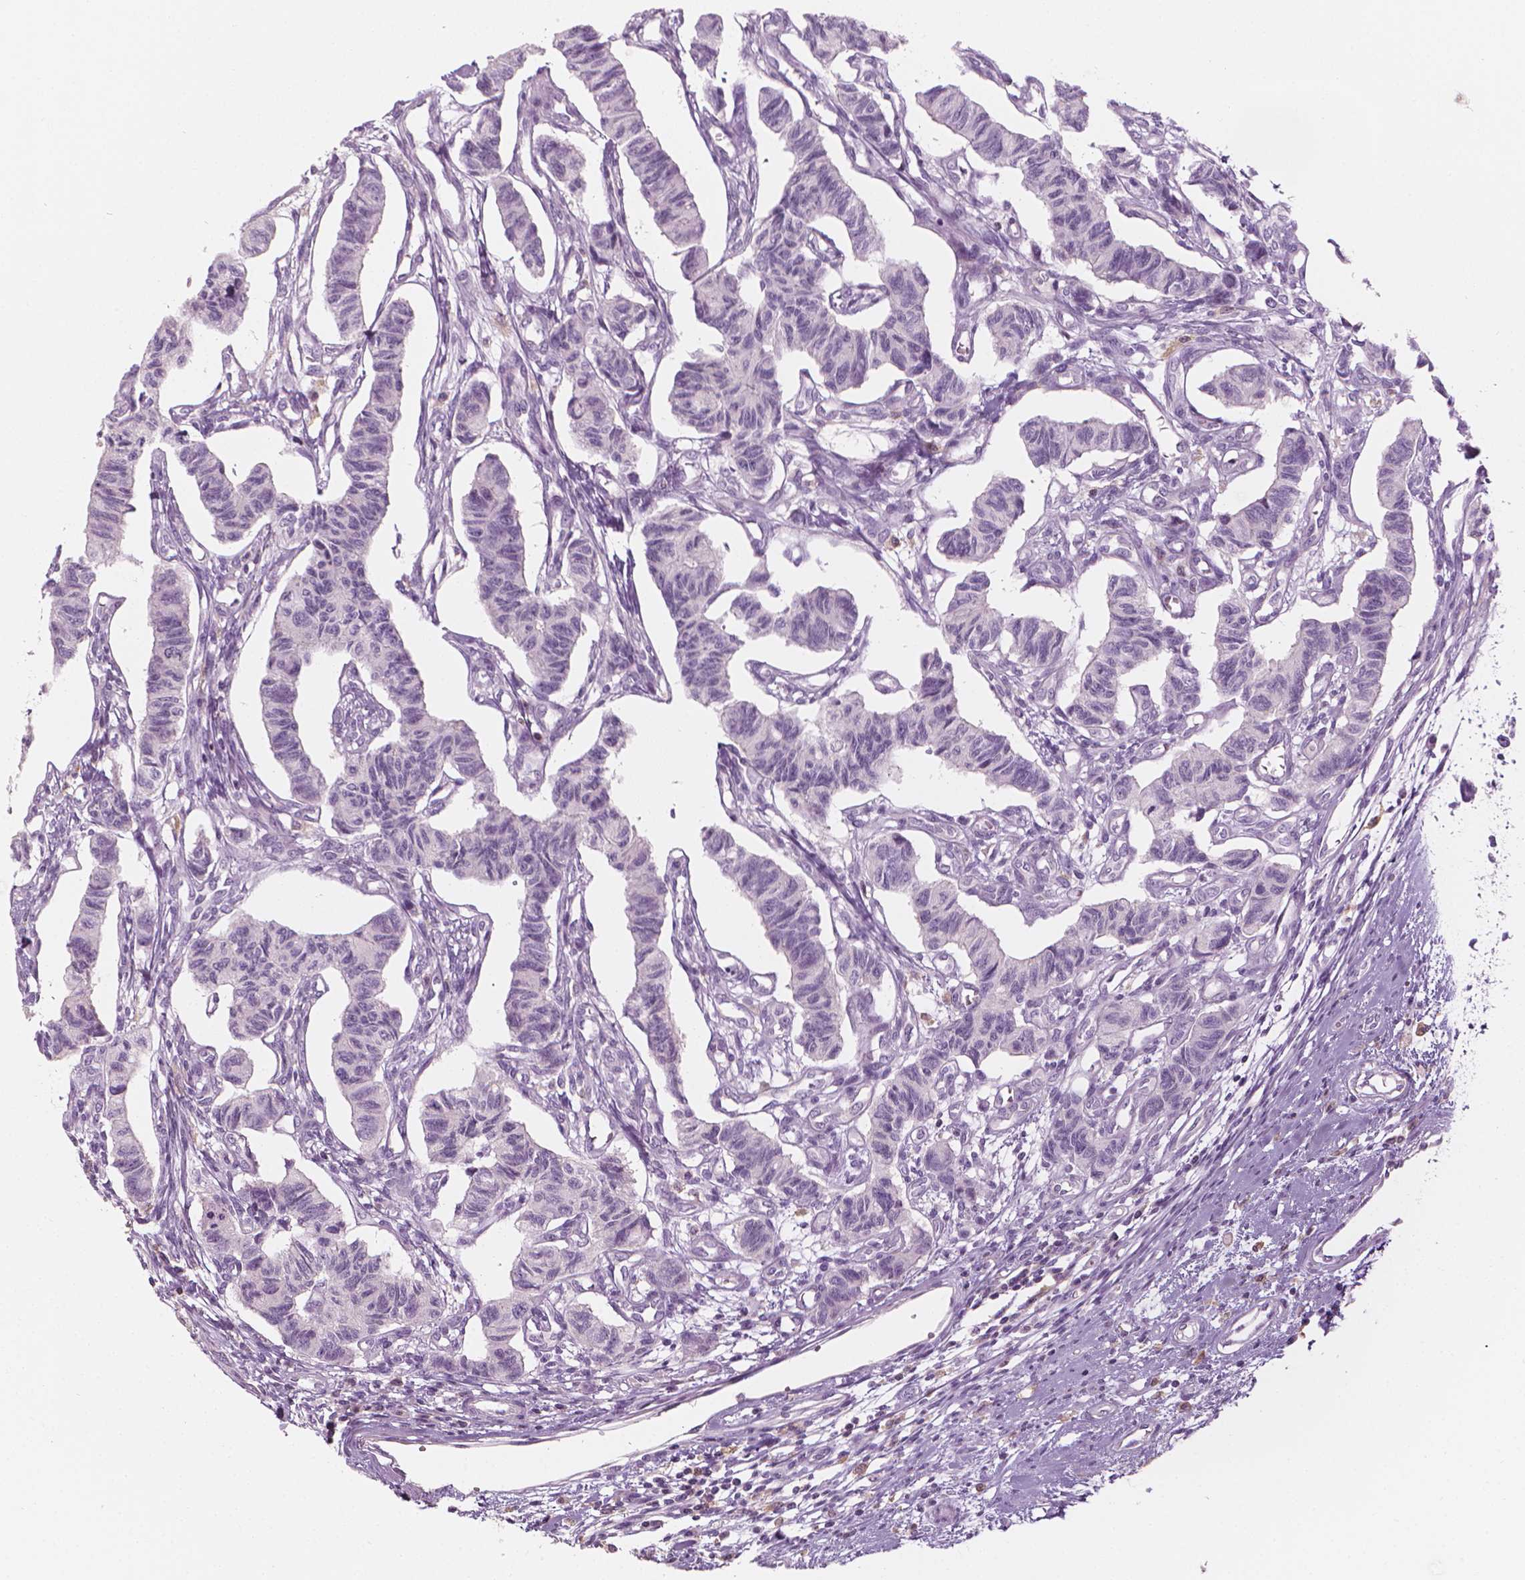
{"staining": {"intensity": "negative", "quantity": "none", "location": "none"}, "tissue": "carcinoid", "cell_type": "Tumor cells", "image_type": "cancer", "snomed": [{"axis": "morphology", "description": "Carcinoid, malignant, NOS"}, {"axis": "topography", "description": "Kidney"}], "caption": "This is a micrograph of immunohistochemistry staining of carcinoid, which shows no positivity in tumor cells. Nuclei are stained in blue.", "gene": "SHMT1", "patient": {"sex": "female", "age": 41}}